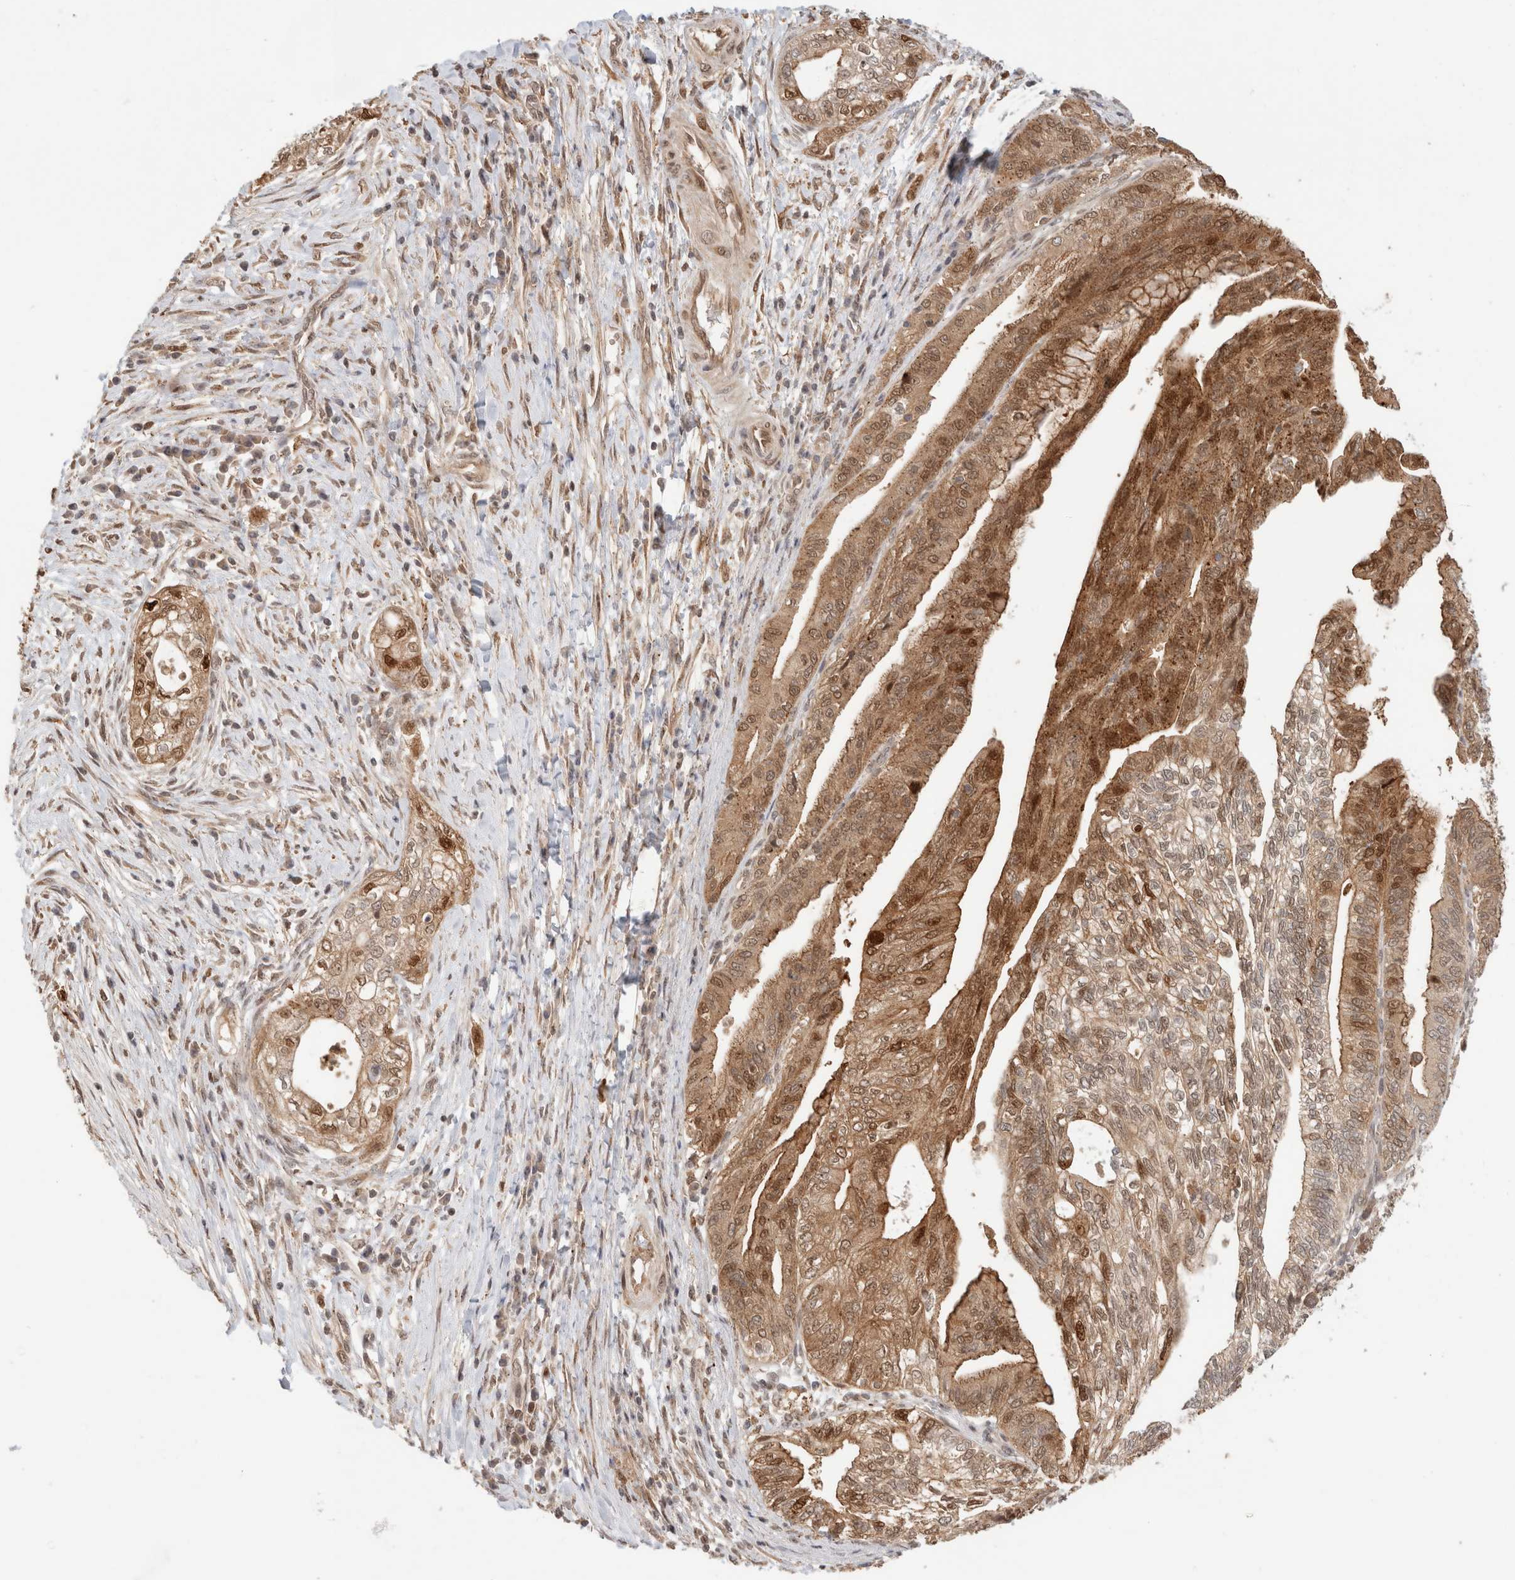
{"staining": {"intensity": "moderate", "quantity": ">75%", "location": "cytoplasmic/membranous,nuclear"}, "tissue": "pancreatic cancer", "cell_type": "Tumor cells", "image_type": "cancer", "snomed": [{"axis": "morphology", "description": "Adenocarcinoma, NOS"}, {"axis": "topography", "description": "Pancreas"}], "caption": "Moderate cytoplasmic/membranous and nuclear expression for a protein is appreciated in about >75% of tumor cells of adenocarcinoma (pancreatic) using immunohistochemistry (IHC).", "gene": "OTUD6B", "patient": {"sex": "male", "age": 72}}